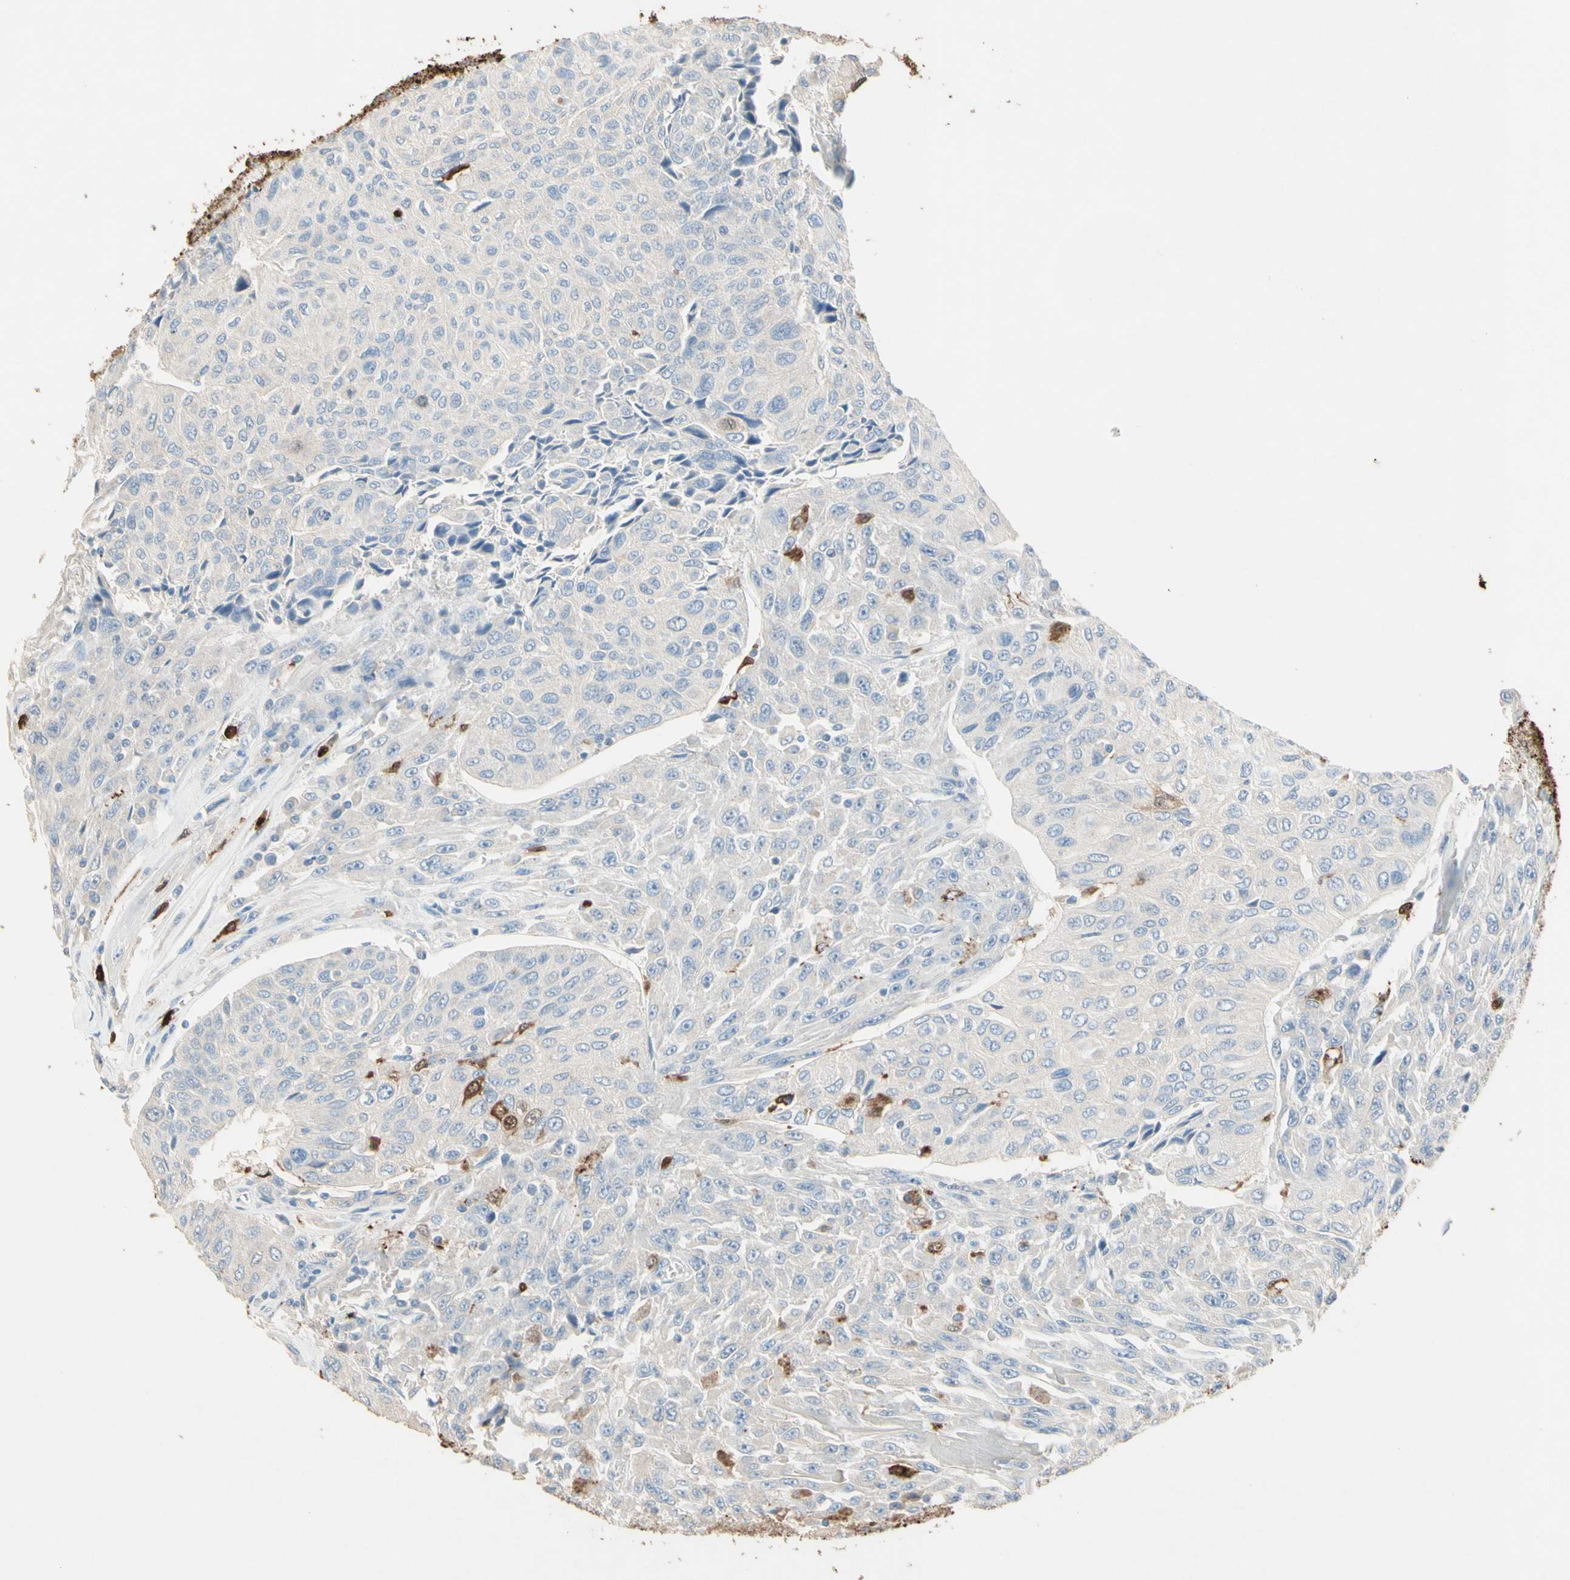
{"staining": {"intensity": "negative", "quantity": "none", "location": "none"}, "tissue": "urothelial cancer", "cell_type": "Tumor cells", "image_type": "cancer", "snomed": [{"axis": "morphology", "description": "Urothelial carcinoma, High grade"}, {"axis": "topography", "description": "Urinary bladder"}], "caption": "DAB (3,3'-diaminobenzidine) immunohistochemical staining of human urothelial cancer shows no significant expression in tumor cells.", "gene": "NFKBIZ", "patient": {"sex": "male", "age": 66}}